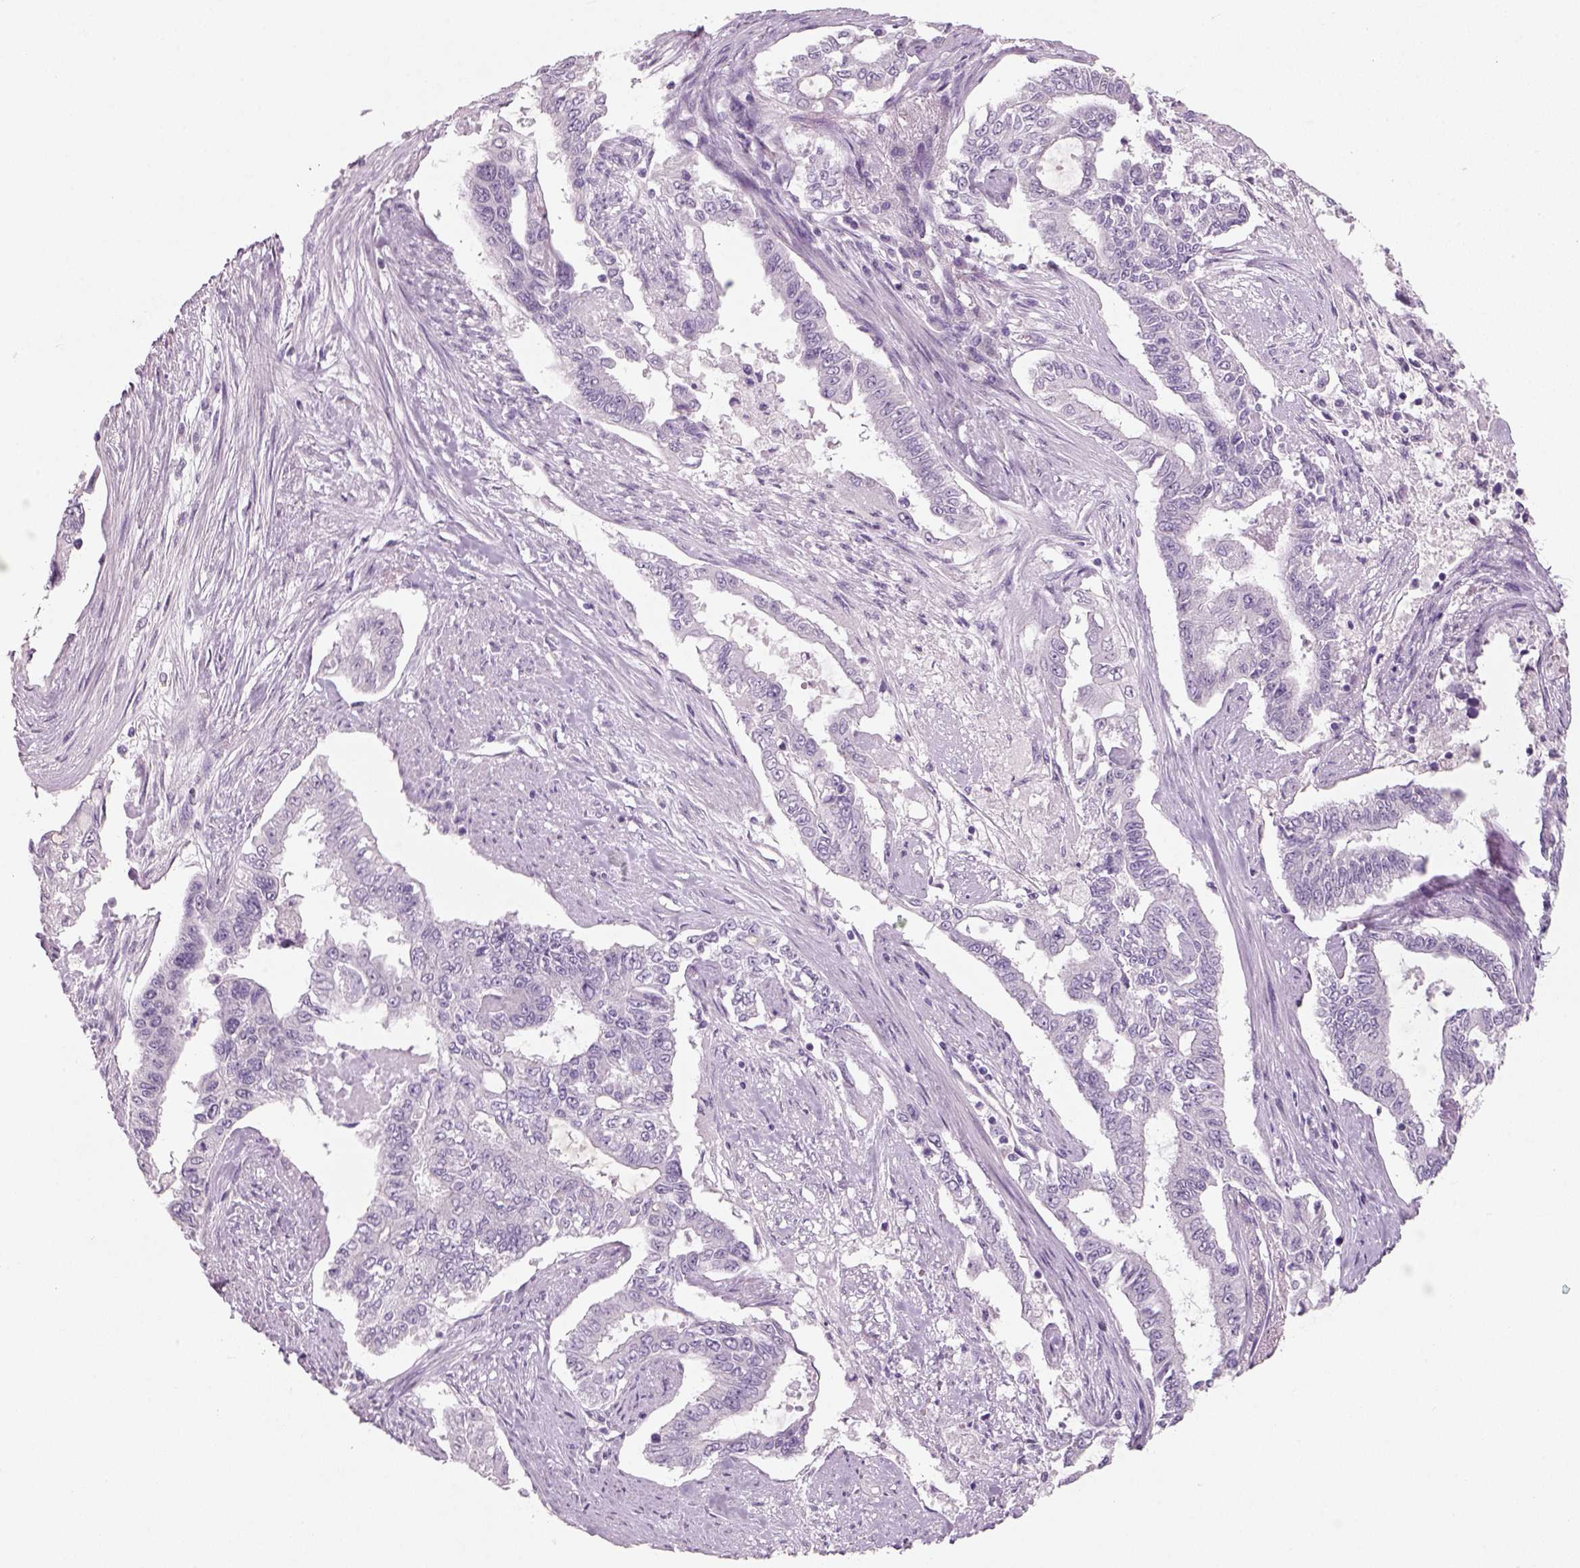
{"staining": {"intensity": "negative", "quantity": "none", "location": "none"}, "tissue": "endometrial cancer", "cell_type": "Tumor cells", "image_type": "cancer", "snomed": [{"axis": "morphology", "description": "Adenocarcinoma, NOS"}, {"axis": "topography", "description": "Uterus"}], "caption": "This is an immunohistochemistry (IHC) image of human adenocarcinoma (endometrial). There is no positivity in tumor cells.", "gene": "SLC6A2", "patient": {"sex": "female", "age": 59}}